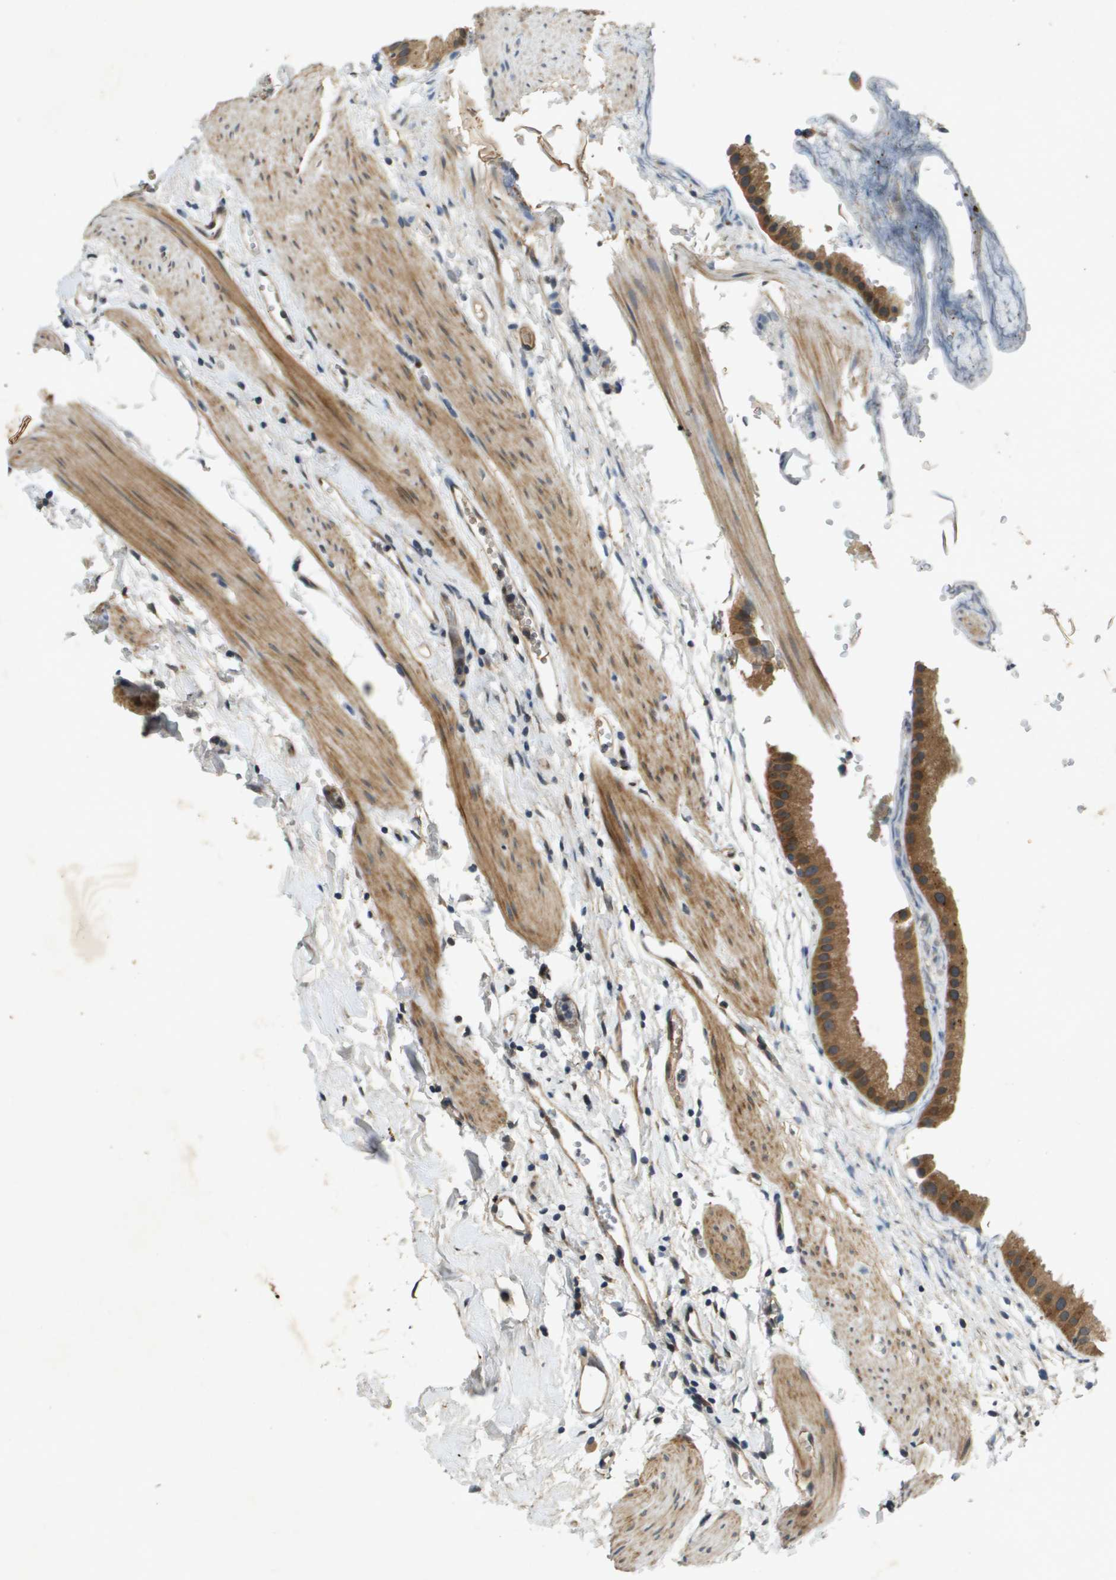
{"staining": {"intensity": "moderate", "quantity": ">75%", "location": "cytoplasmic/membranous"}, "tissue": "gallbladder", "cell_type": "Glandular cells", "image_type": "normal", "snomed": [{"axis": "morphology", "description": "Normal tissue, NOS"}, {"axis": "topography", "description": "Gallbladder"}], "caption": "Brown immunohistochemical staining in unremarkable gallbladder exhibits moderate cytoplasmic/membranous staining in approximately >75% of glandular cells.", "gene": "PGAP3", "patient": {"sex": "female", "age": 64}}